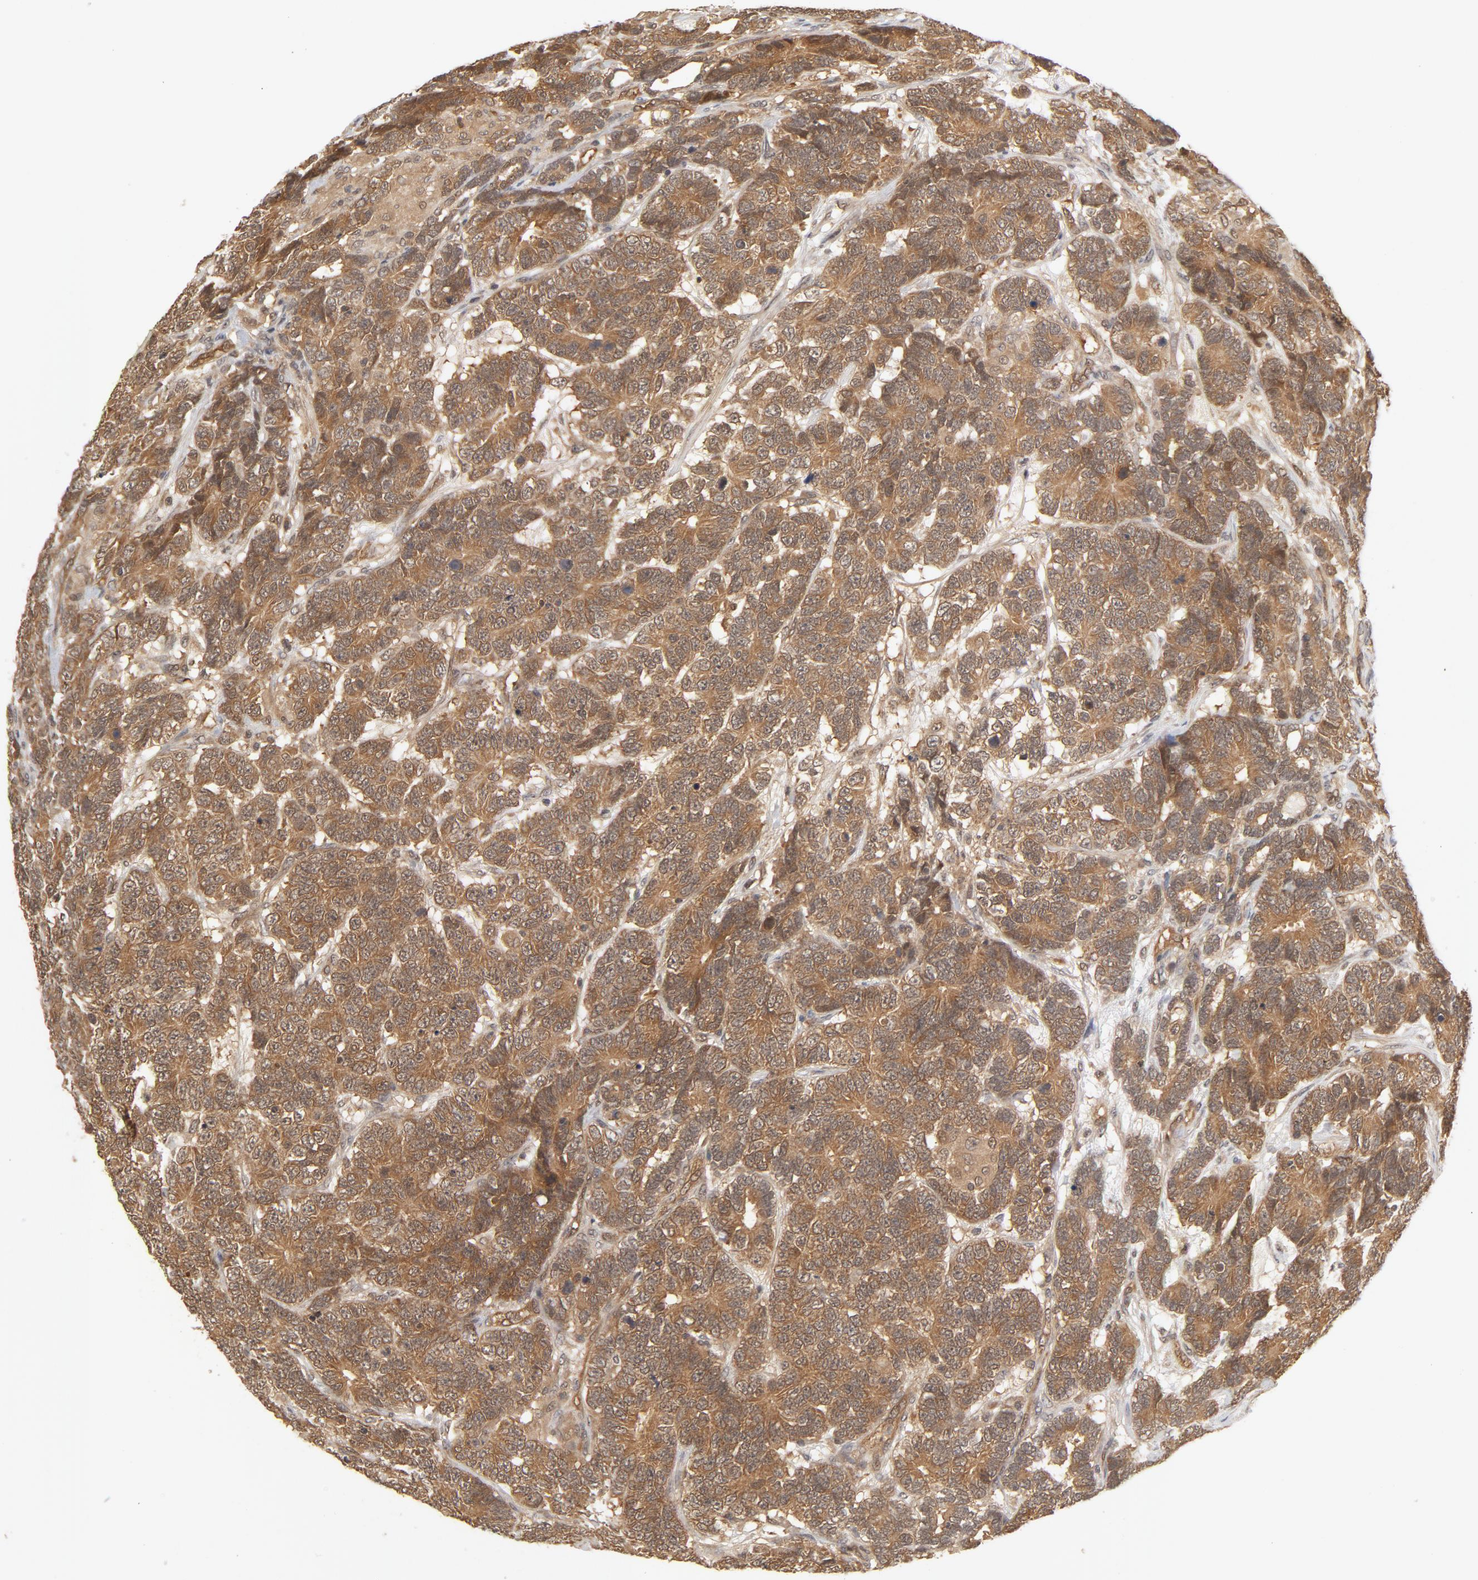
{"staining": {"intensity": "moderate", "quantity": ">75%", "location": "cytoplasmic/membranous"}, "tissue": "testis cancer", "cell_type": "Tumor cells", "image_type": "cancer", "snomed": [{"axis": "morphology", "description": "Carcinoma, Embryonal, NOS"}, {"axis": "topography", "description": "Testis"}], "caption": "Human testis embryonal carcinoma stained with a brown dye demonstrates moderate cytoplasmic/membranous positive expression in about >75% of tumor cells.", "gene": "CDC37", "patient": {"sex": "male", "age": 26}}